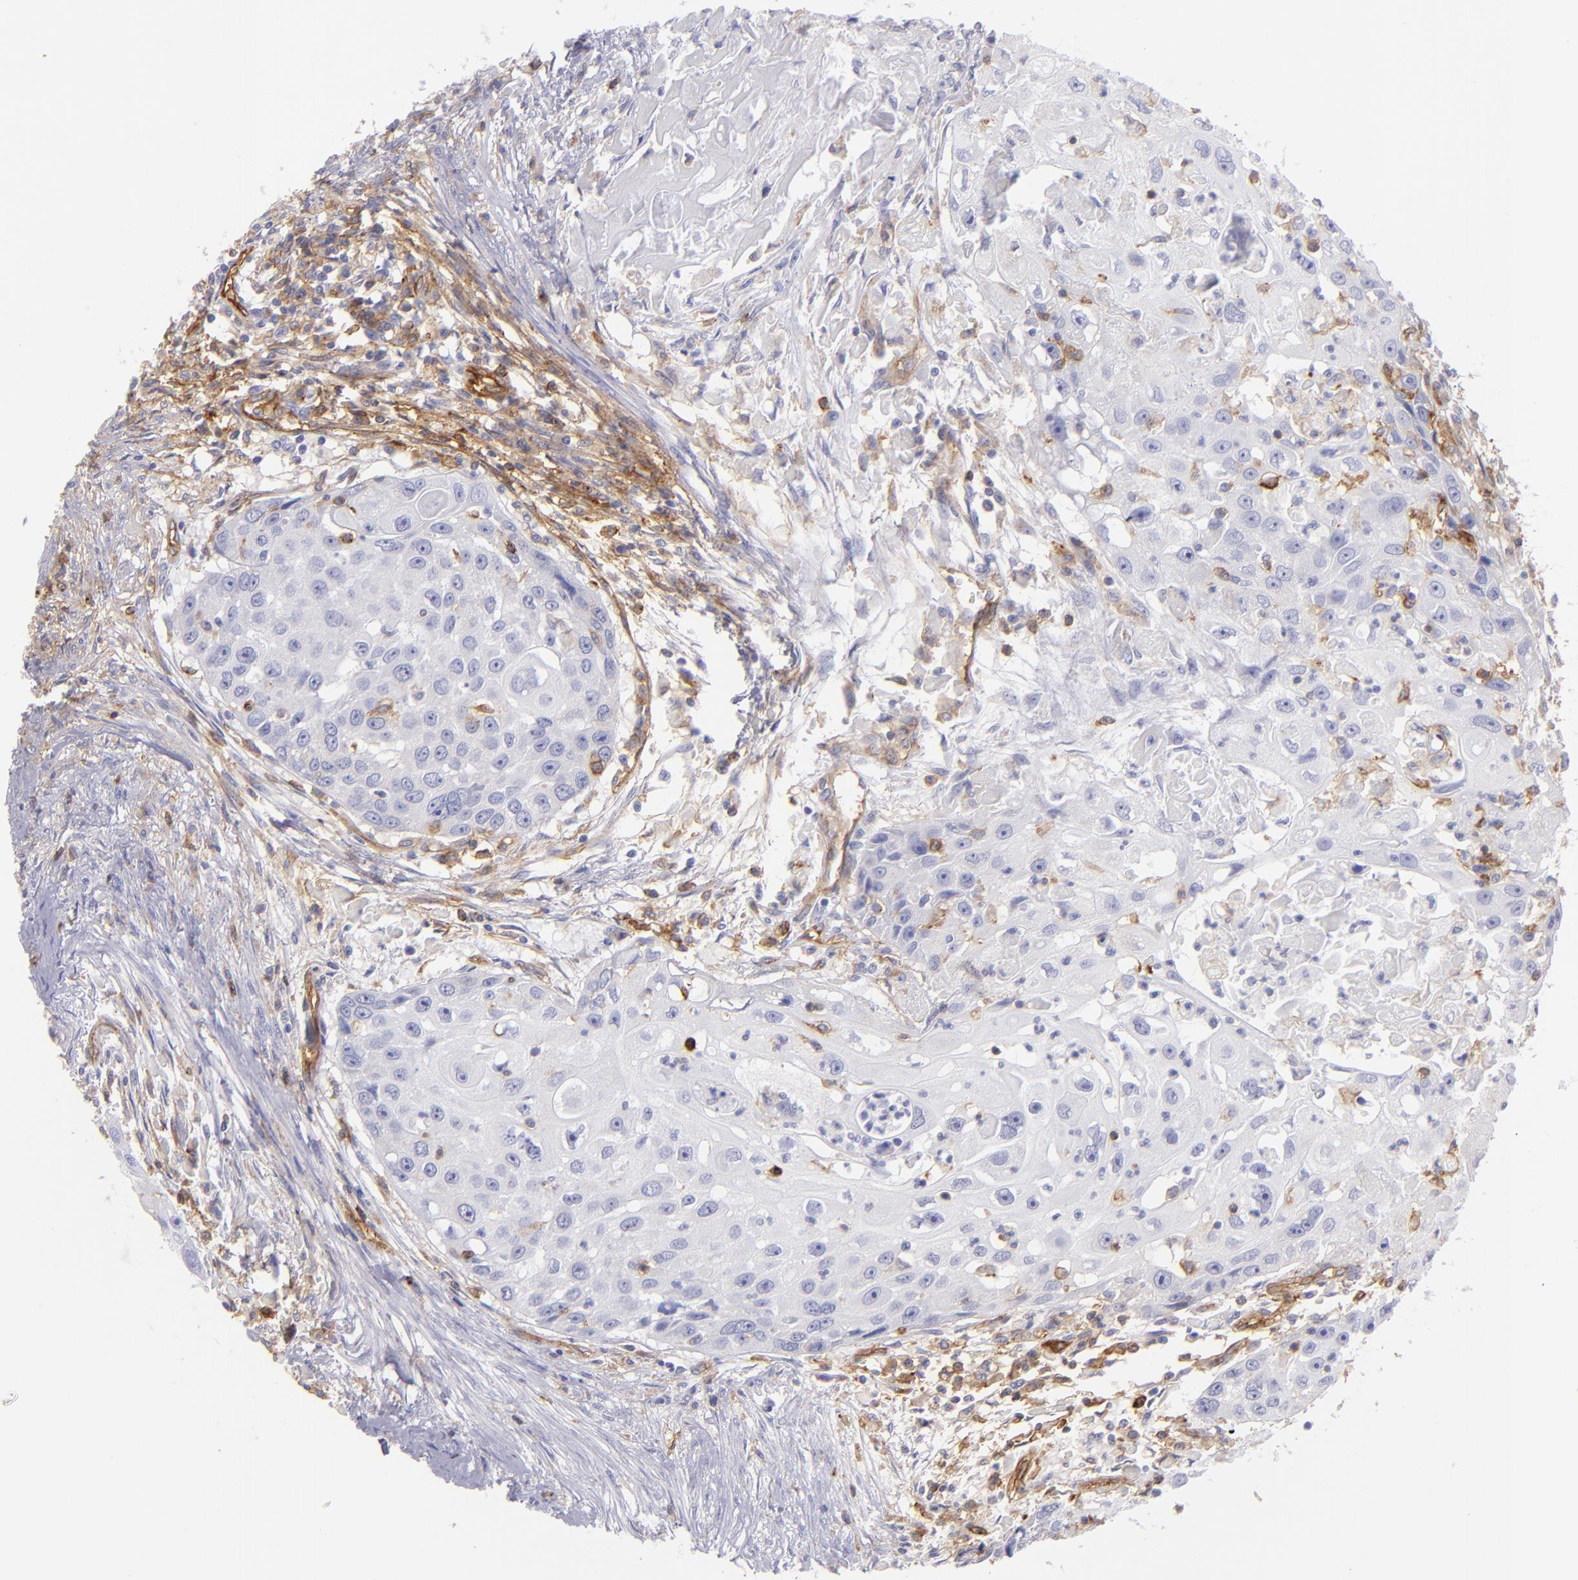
{"staining": {"intensity": "negative", "quantity": "none", "location": "none"}, "tissue": "head and neck cancer", "cell_type": "Tumor cells", "image_type": "cancer", "snomed": [{"axis": "morphology", "description": "Squamous cell carcinoma, NOS"}, {"axis": "topography", "description": "Head-Neck"}], "caption": "DAB immunohistochemical staining of human head and neck cancer (squamous cell carcinoma) exhibits no significant staining in tumor cells.", "gene": "ENTPD1", "patient": {"sex": "male", "age": 64}}